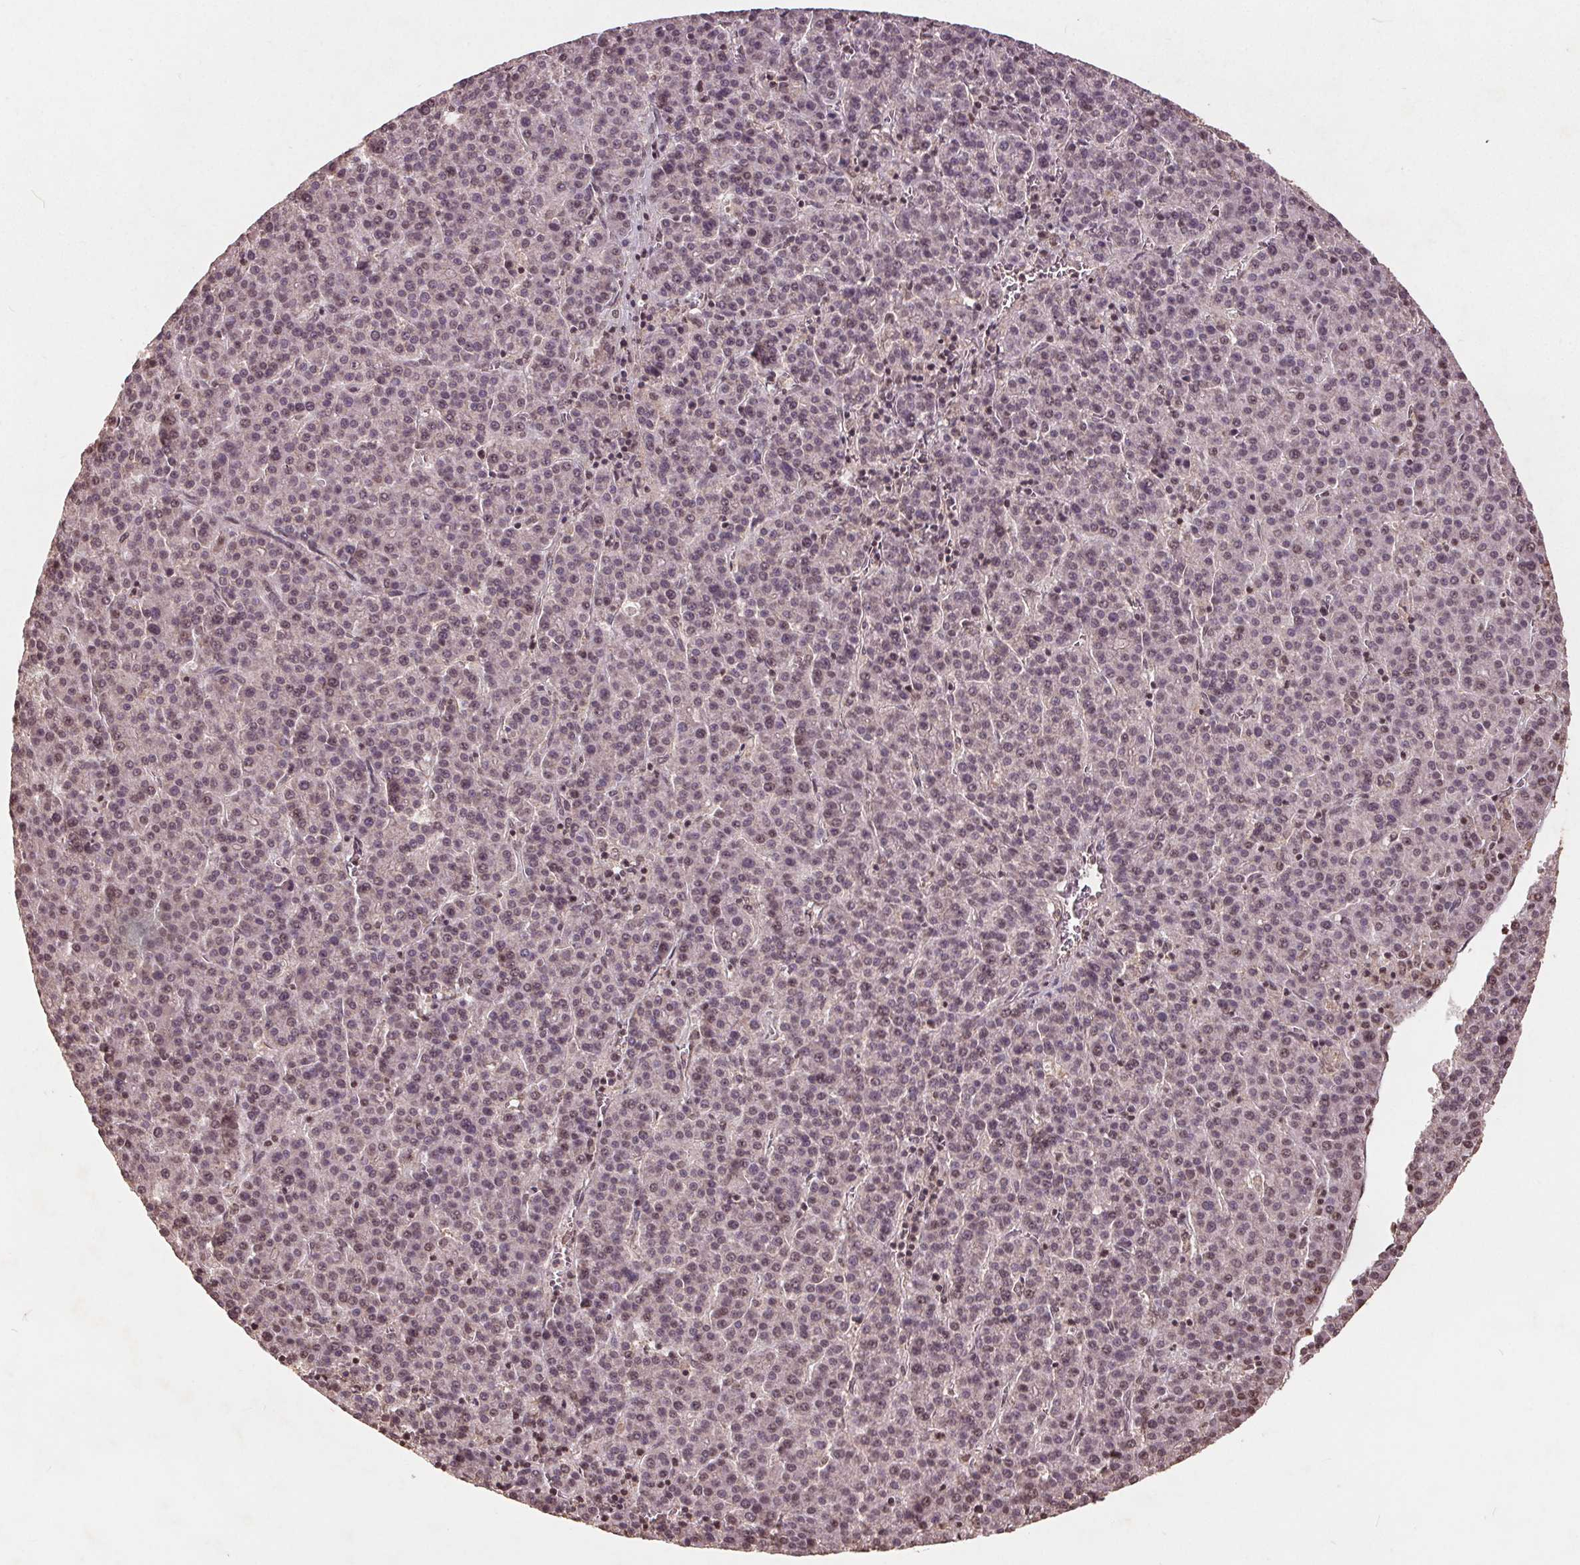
{"staining": {"intensity": "weak", "quantity": "<25%", "location": "nuclear"}, "tissue": "liver cancer", "cell_type": "Tumor cells", "image_type": "cancer", "snomed": [{"axis": "morphology", "description": "Carcinoma, Hepatocellular, NOS"}, {"axis": "topography", "description": "Liver"}], "caption": "A micrograph of human liver cancer is negative for staining in tumor cells.", "gene": "DSG3", "patient": {"sex": "female", "age": 58}}